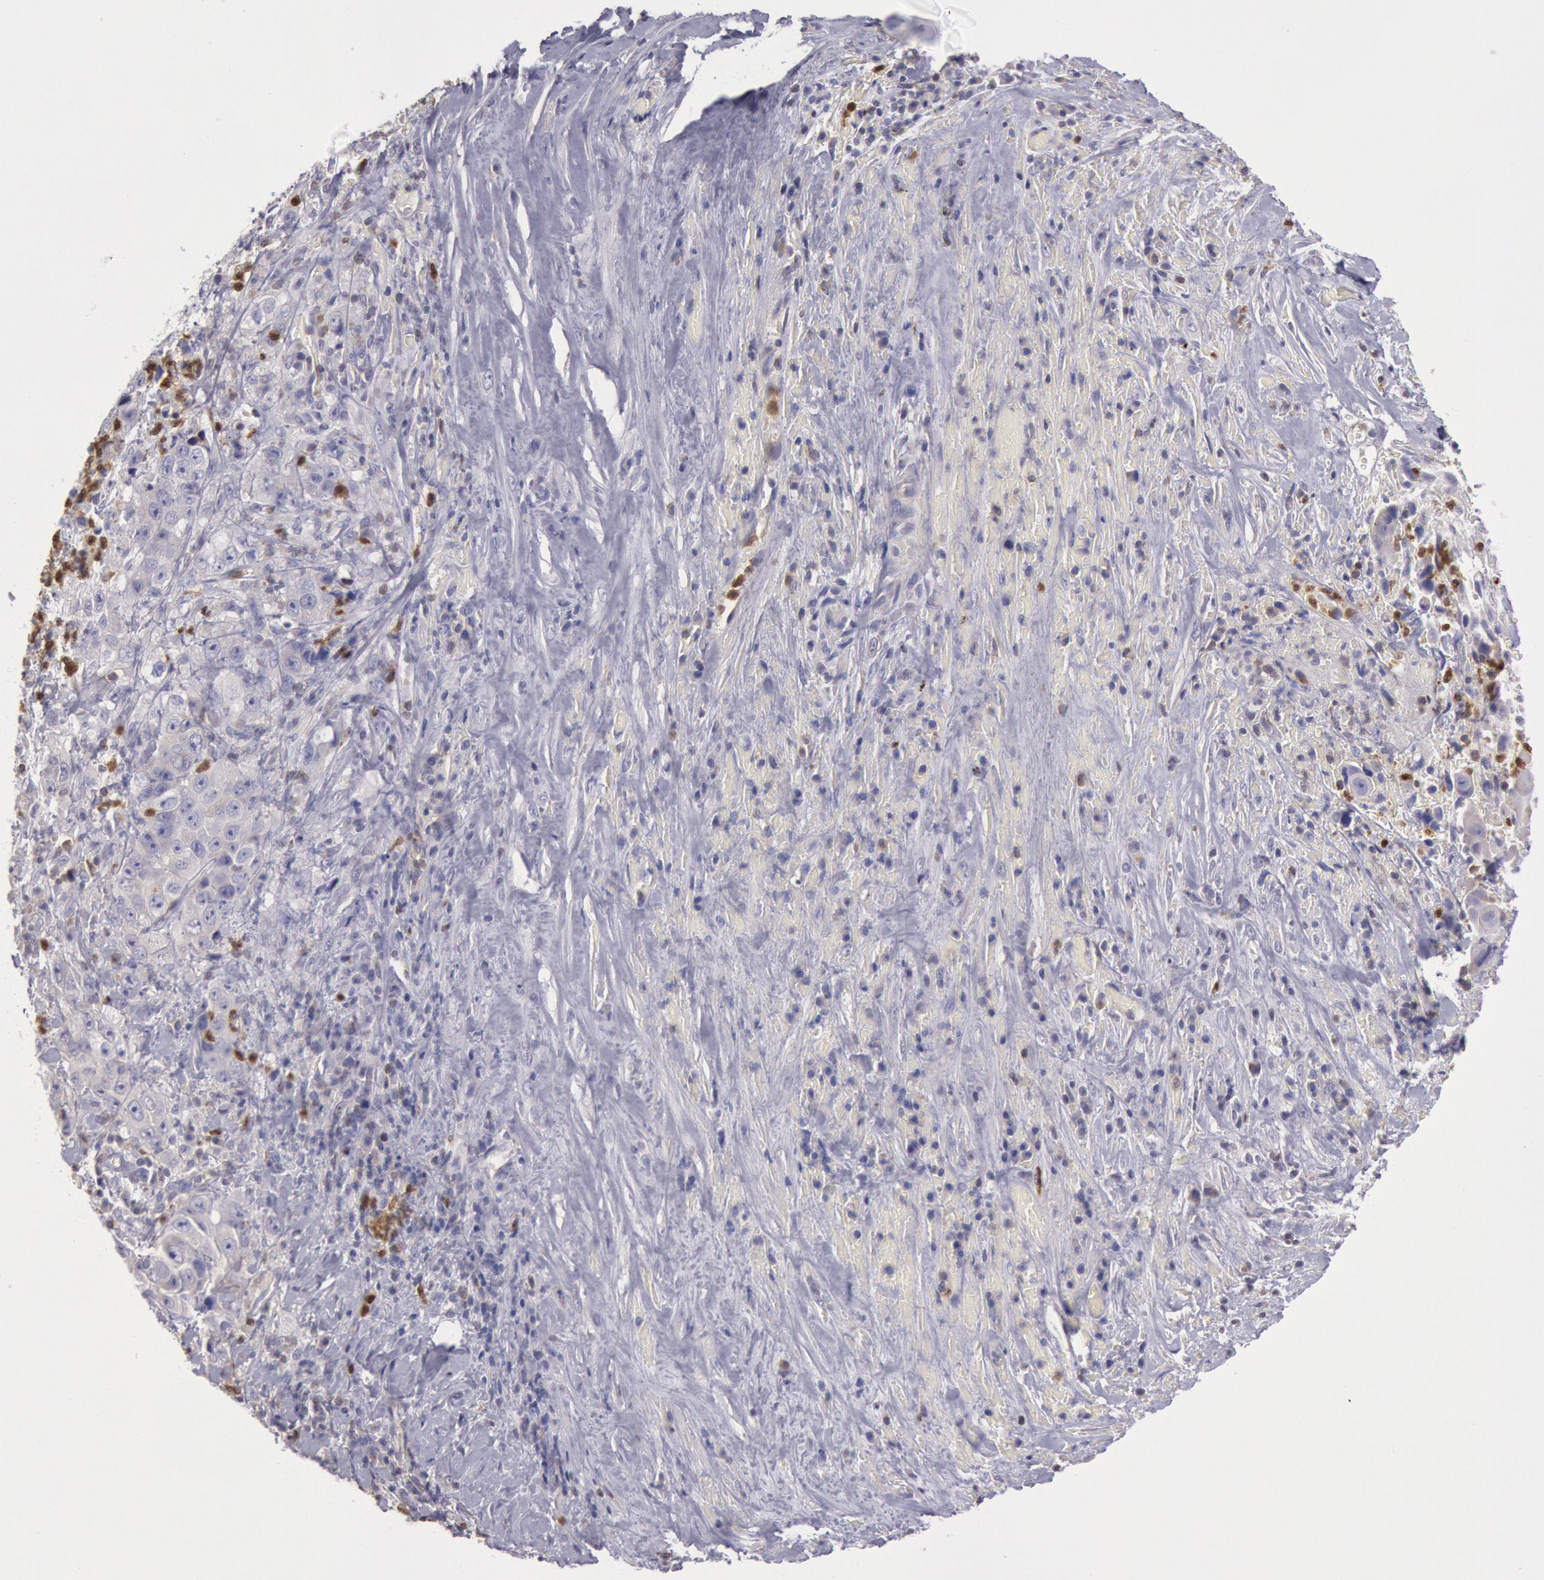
{"staining": {"intensity": "negative", "quantity": "none", "location": "none"}, "tissue": "lung cancer", "cell_type": "Tumor cells", "image_type": "cancer", "snomed": [{"axis": "morphology", "description": "Squamous cell carcinoma, NOS"}, {"axis": "topography", "description": "Lung"}], "caption": "The image shows no staining of tumor cells in lung cancer (squamous cell carcinoma).", "gene": "RAB27A", "patient": {"sex": "male", "age": 64}}